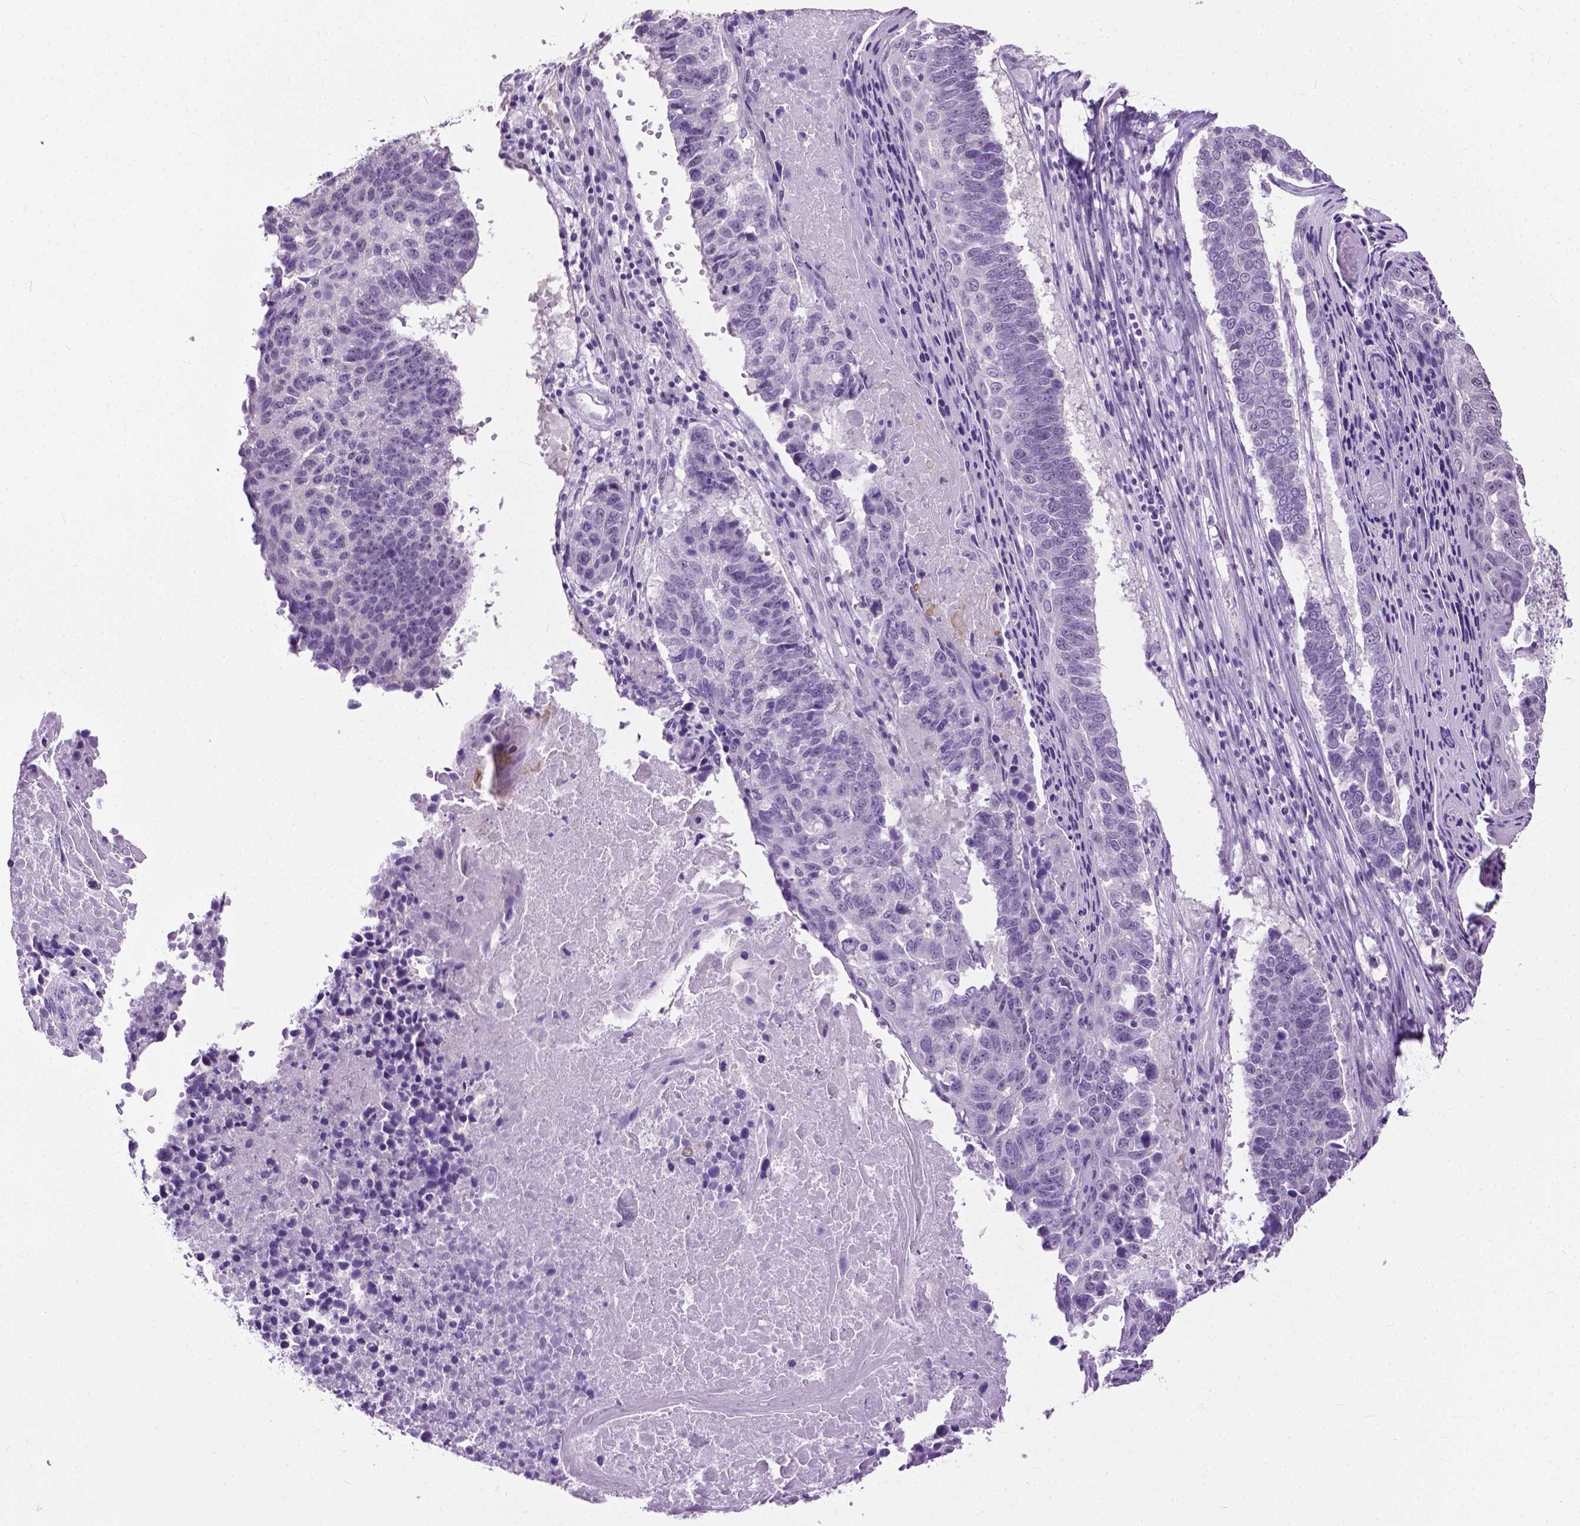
{"staining": {"intensity": "negative", "quantity": "none", "location": "none"}, "tissue": "lung cancer", "cell_type": "Tumor cells", "image_type": "cancer", "snomed": [{"axis": "morphology", "description": "Squamous cell carcinoma, NOS"}, {"axis": "topography", "description": "Lung"}], "caption": "IHC histopathology image of neoplastic tissue: lung cancer stained with DAB (3,3'-diaminobenzidine) shows no significant protein expression in tumor cells.", "gene": "GPR37L1", "patient": {"sex": "male", "age": 73}}